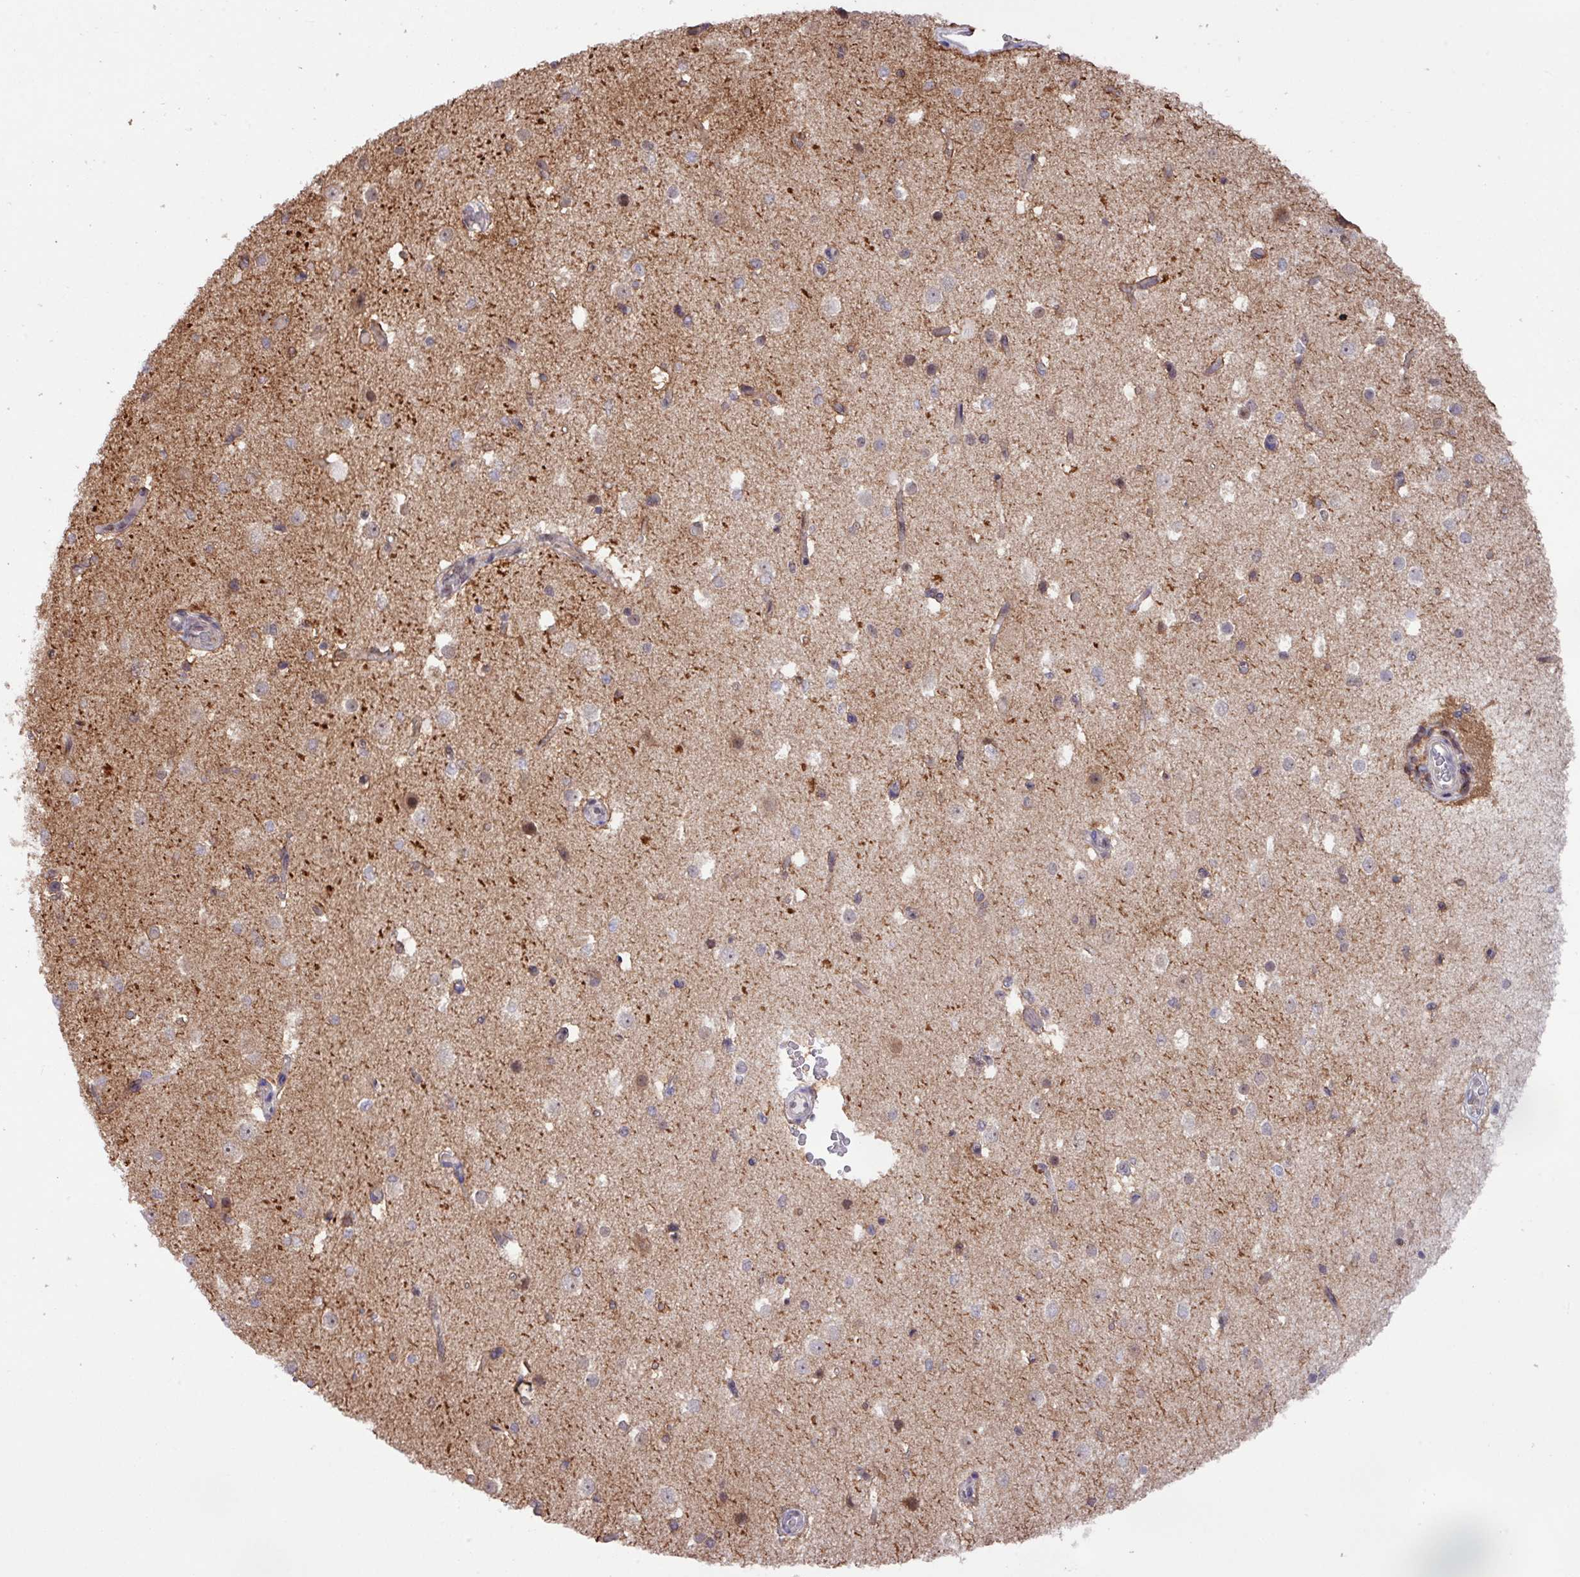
{"staining": {"intensity": "weak", "quantity": "<25%", "location": "cytoplasmic/membranous"}, "tissue": "cerebral cortex", "cell_type": "Endothelial cells", "image_type": "normal", "snomed": [{"axis": "morphology", "description": "Normal tissue, NOS"}, {"axis": "morphology", "description": "Inflammation, NOS"}, {"axis": "topography", "description": "Cerebral cortex"}], "caption": "Protein analysis of unremarkable cerebral cortex shows no significant positivity in endothelial cells.", "gene": "GON7", "patient": {"sex": "male", "age": 6}}